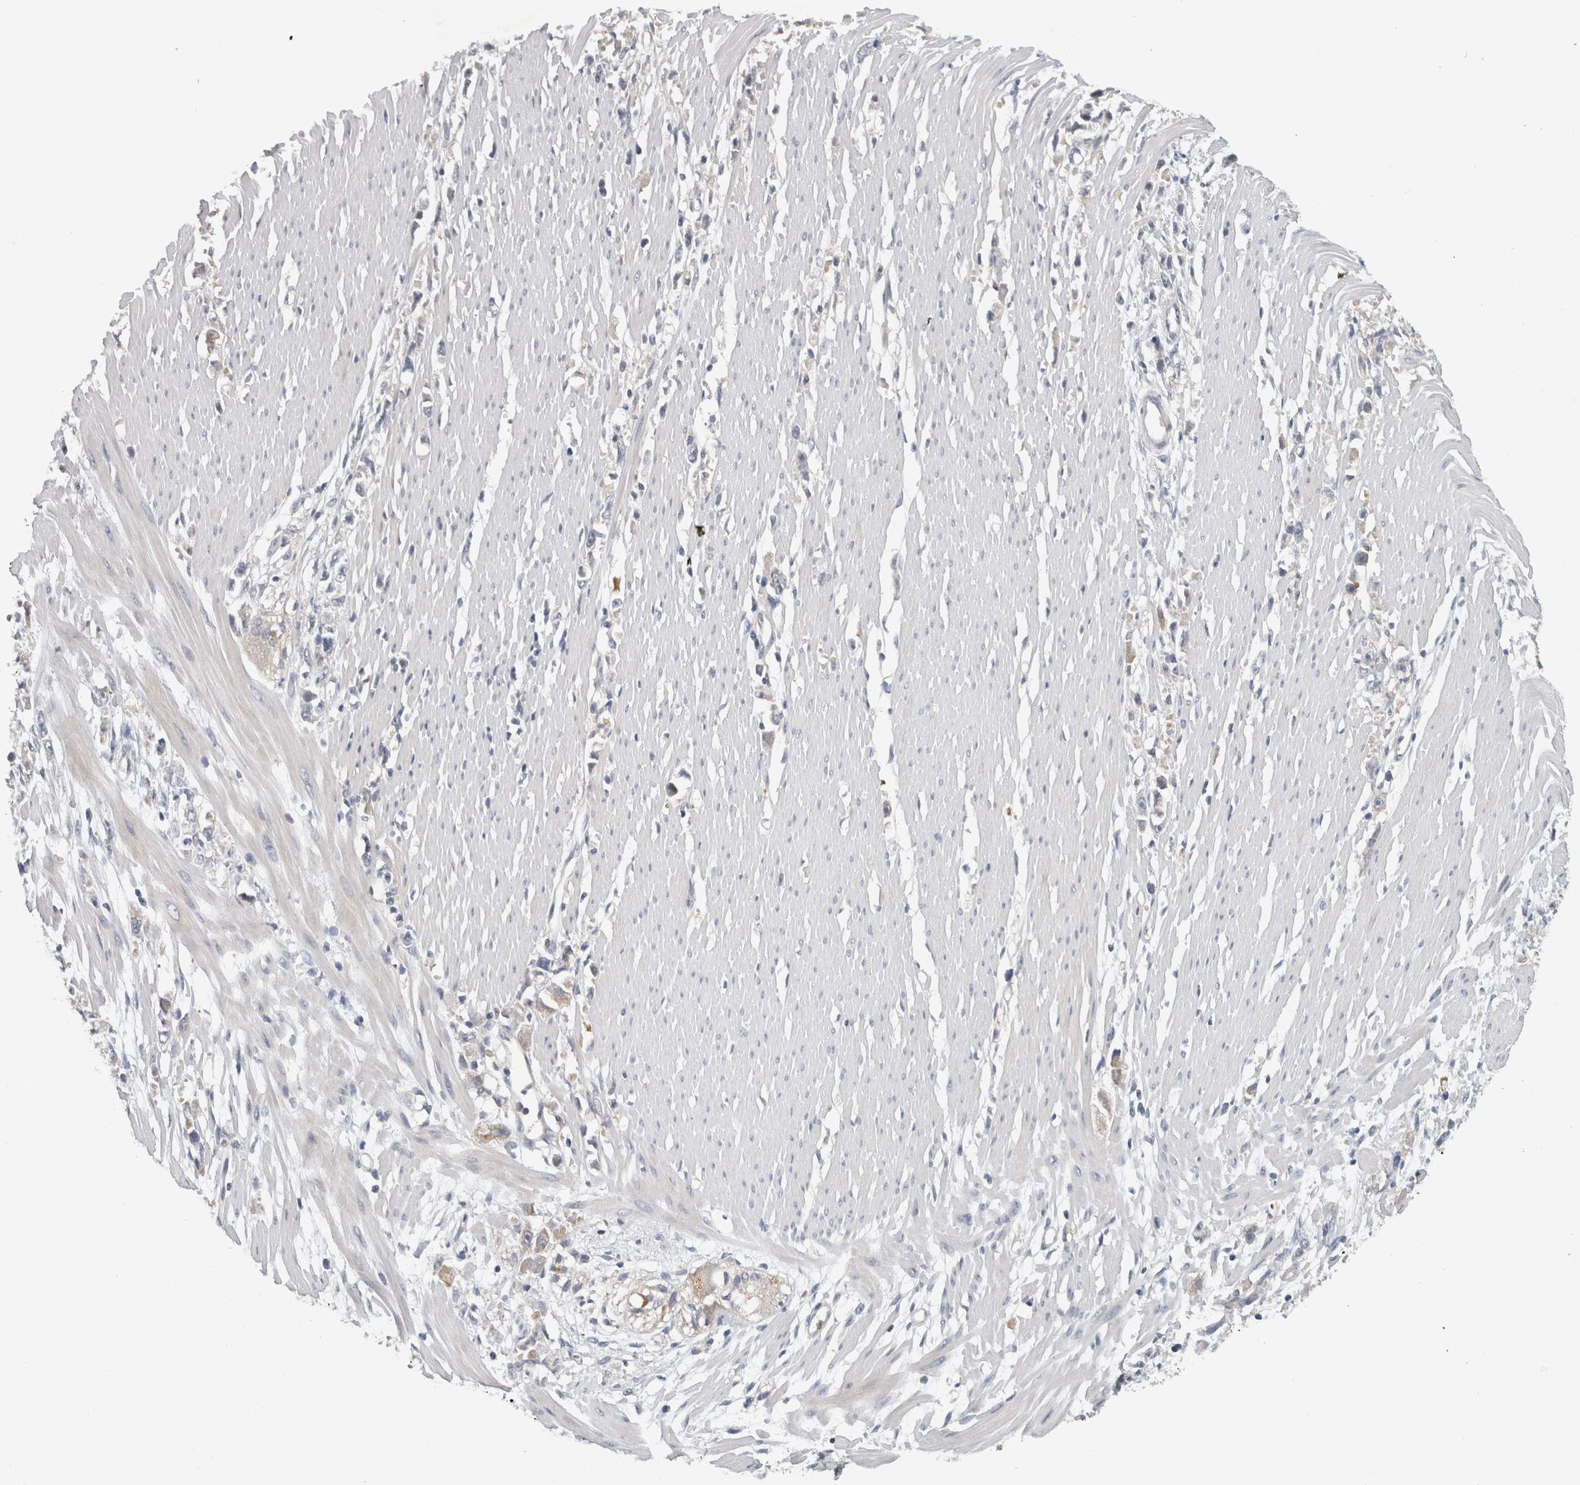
{"staining": {"intensity": "negative", "quantity": "none", "location": "none"}, "tissue": "stomach cancer", "cell_type": "Tumor cells", "image_type": "cancer", "snomed": [{"axis": "morphology", "description": "Adenocarcinoma, NOS"}, {"axis": "topography", "description": "Stomach"}], "caption": "This micrograph is of stomach cancer stained with IHC to label a protein in brown with the nuclei are counter-stained blue. There is no positivity in tumor cells.", "gene": "HEXD", "patient": {"sex": "female", "age": 59}}